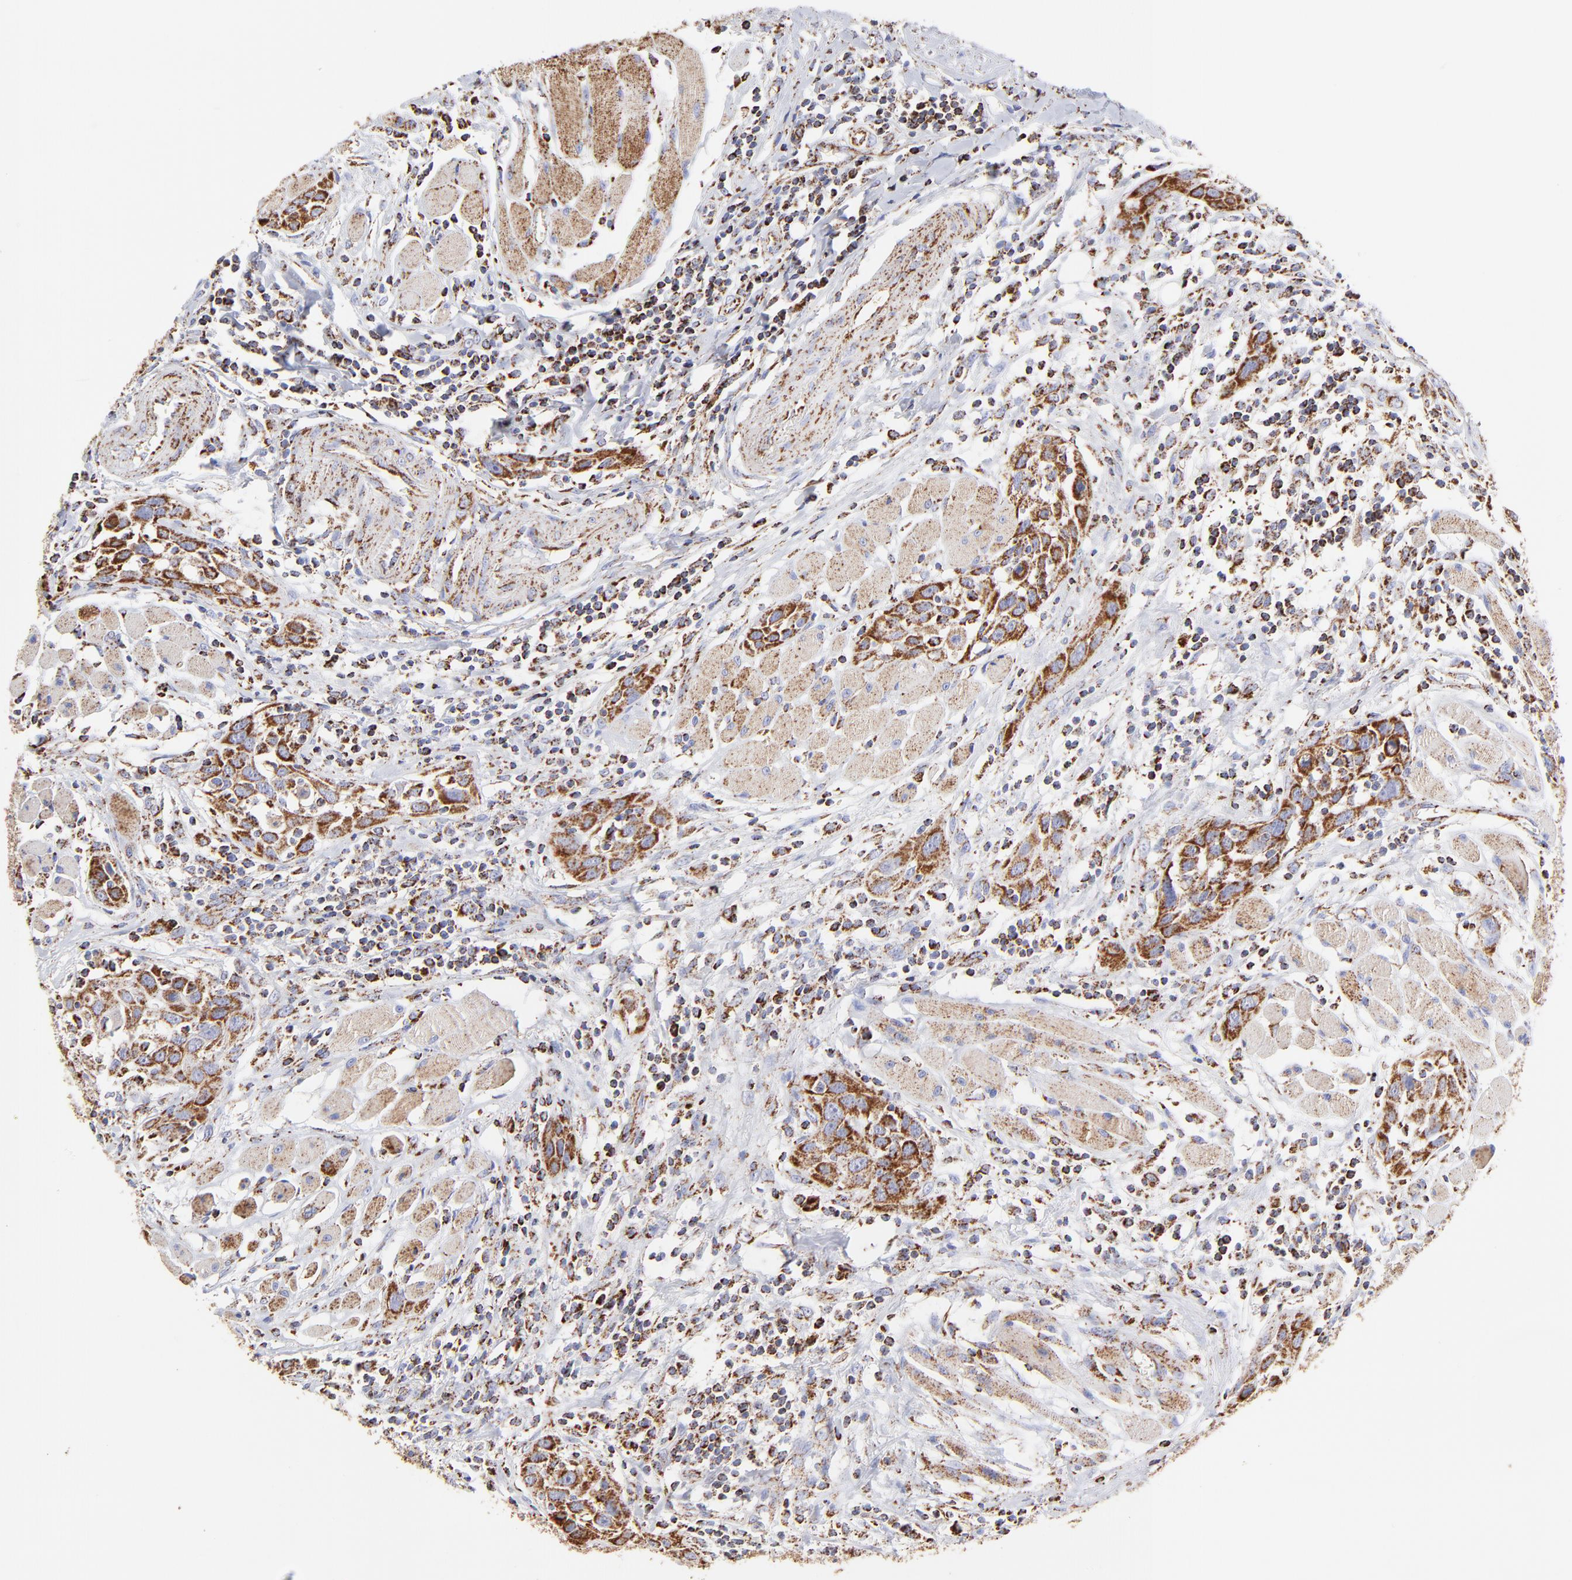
{"staining": {"intensity": "moderate", "quantity": ">75%", "location": "cytoplasmic/membranous"}, "tissue": "head and neck cancer", "cell_type": "Tumor cells", "image_type": "cancer", "snomed": [{"axis": "morphology", "description": "Squamous cell carcinoma, NOS"}, {"axis": "topography", "description": "Oral tissue"}, {"axis": "topography", "description": "Head-Neck"}], "caption": "The immunohistochemical stain labels moderate cytoplasmic/membranous expression in tumor cells of squamous cell carcinoma (head and neck) tissue.", "gene": "ECH1", "patient": {"sex": "female", "age": 50}}